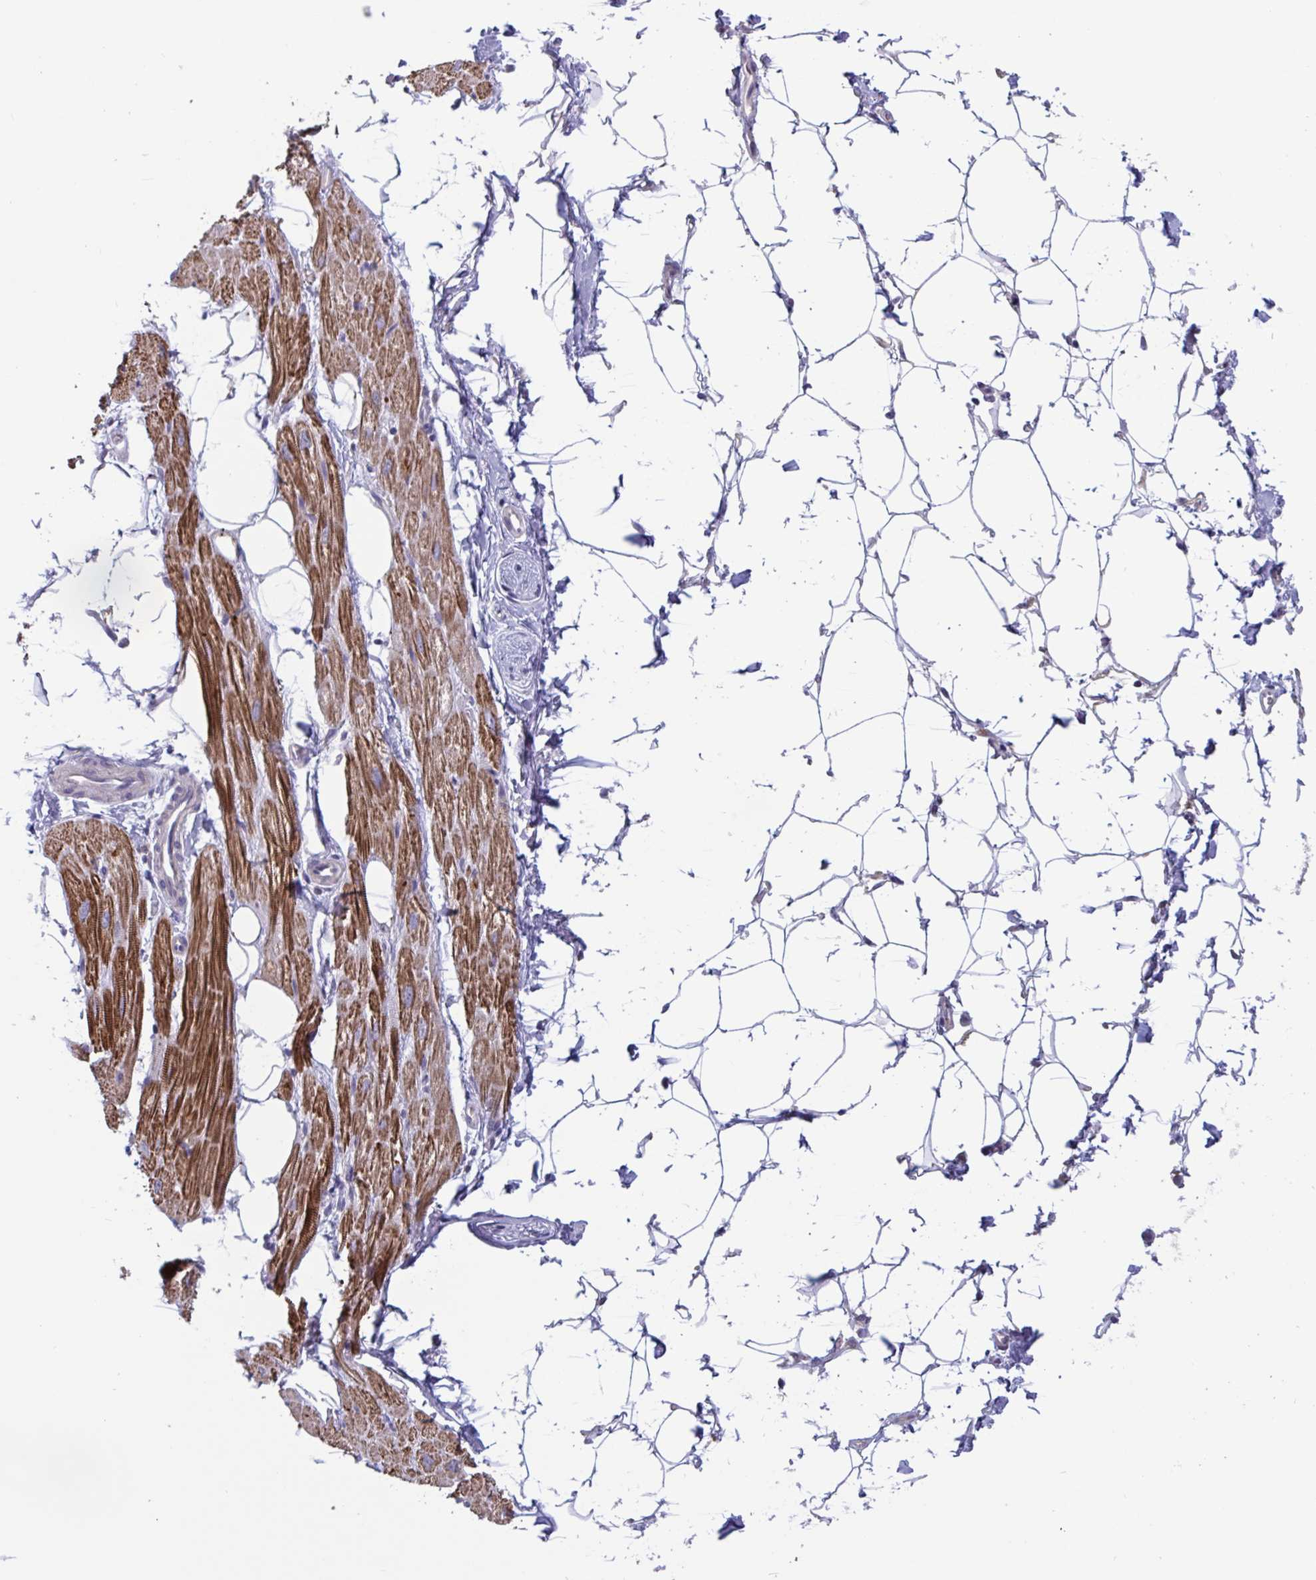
{"staining": {"intensity": "strong", "quantity": "25%-75%", "location": "cytoplasmic/membranous"}, "tissue": "heart muscle", "cell_type": "Cardiomyocytes", "image_type": "normal", "snomed": [{"axis": "morphology", "description": "Normal tissue, NOS"}, {"axis": "topography", "description": "Heart"}], "caption": "Heart muscle stained for a protein (brown) shows strong cytoplasmic/membranous positive staining in approximately 25%-75% of cardiomyocytes.", "gene": "CD1E", "patient": {"sex": "male", "age": 62}}